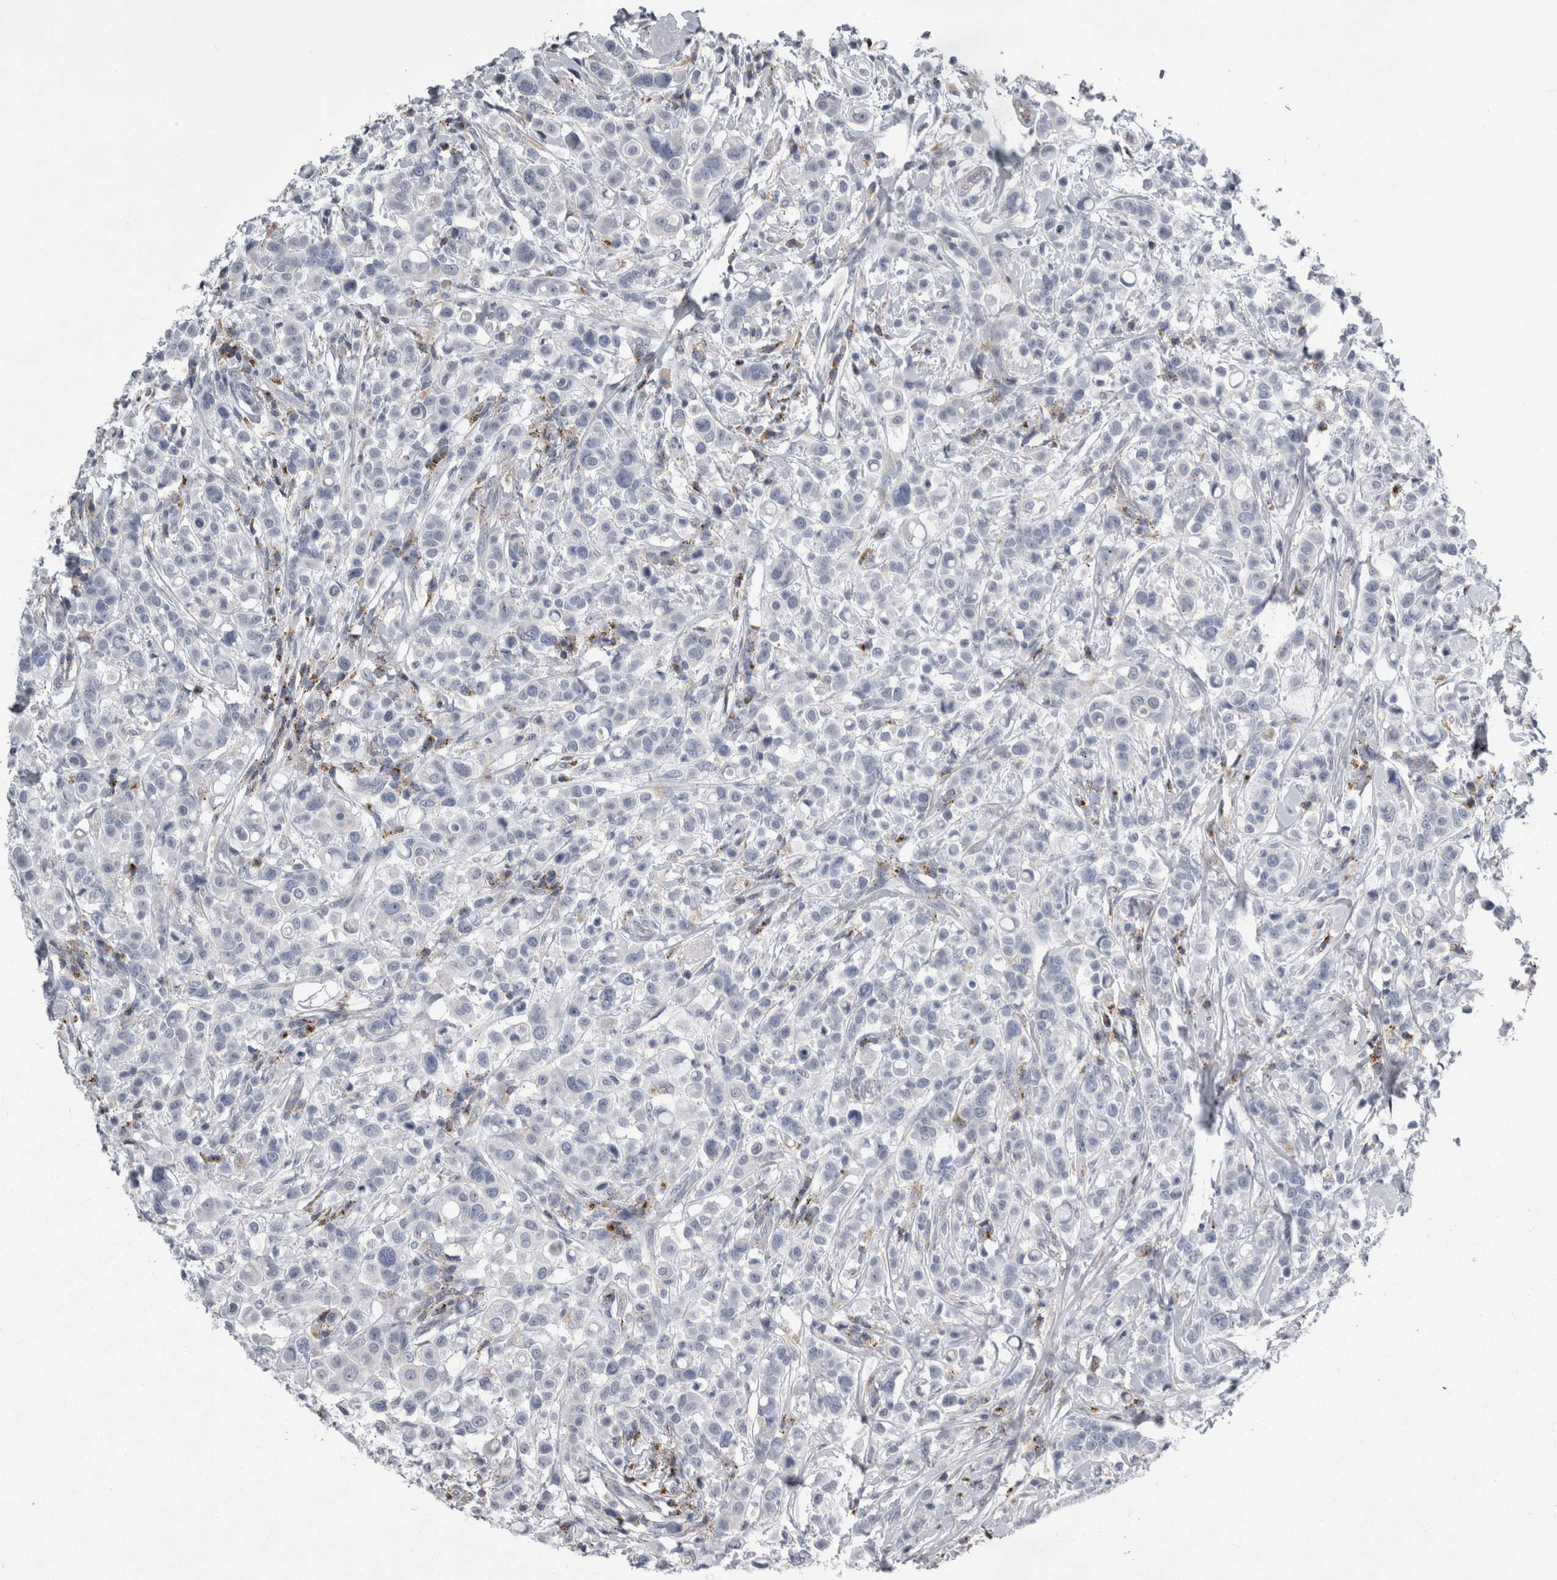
{"staining": {"intensity": "negative", "quantity": "none", "location": "none"}, "tissue": "breast cancer", "cell_type": "Tumor cells", "image_type": "cancer", "snomed": [{"axis": "morphology", "description": "Duct carcinoma"}, {"axis": "topography", "description": "Breast"}], "caption": "This is a histopathology image of IHC staining of breast cancer (invasive ductal carcinoma), which shows no staining in tumor cells.", "gene": "DPP7", "patient": {"sex": "female", "age": 27}}